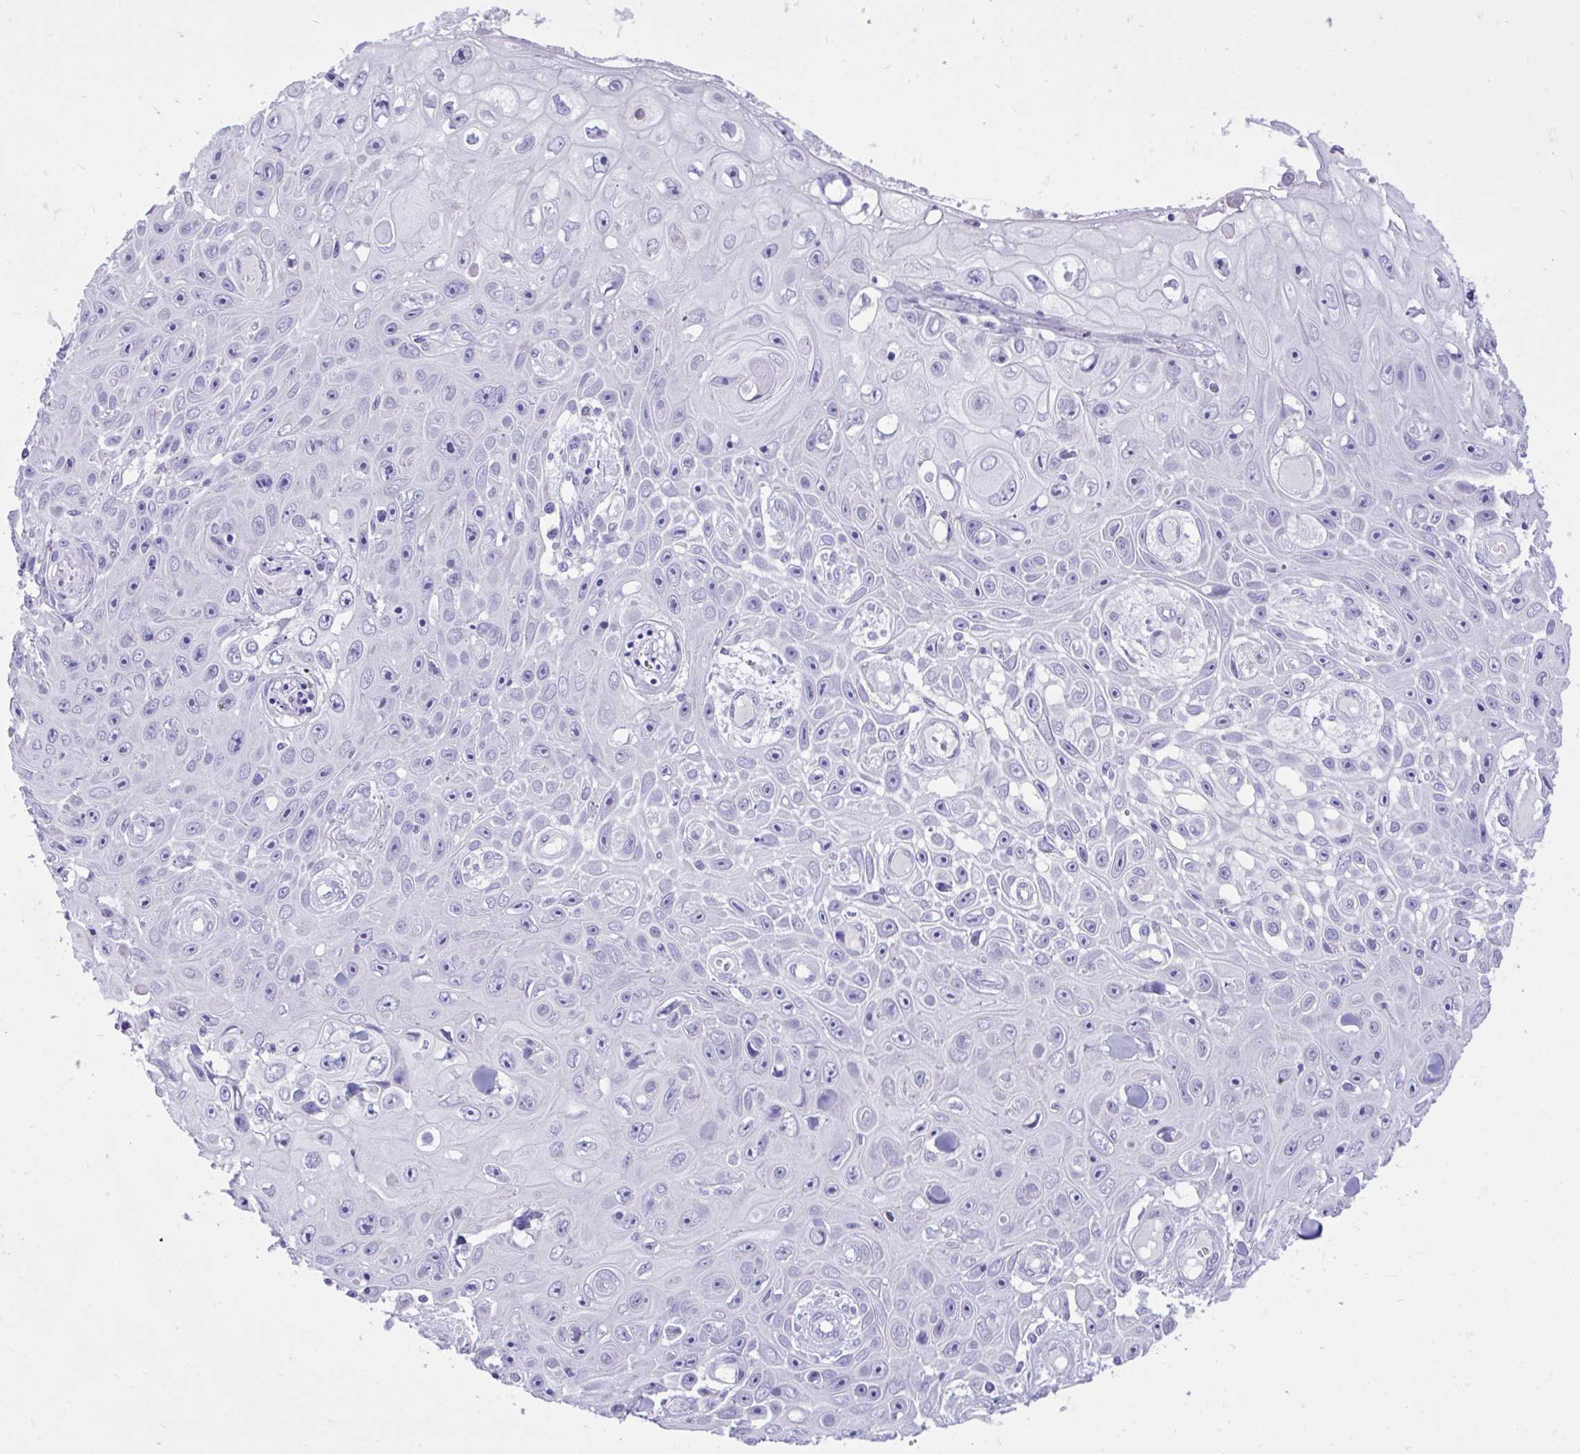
{"staining": {"intensity": "negative", "quantity": "none", "location": "none"}, "tissue": "skin cancer", "cell_type": "Tumor cells", "image_type": "cancer", "snomed": [{"axis": "morphology", "description": "Squamous cell carcinoma, NOS"}, {"axis": "topography", "description": "Skin"}], "caption": "Photomicrograph shows no protein staining in tumor cells of skin squamous cell carcinoma tissue.", "gene": "PLEKHH1", "patient": {"sex": "male", "age": 82}}